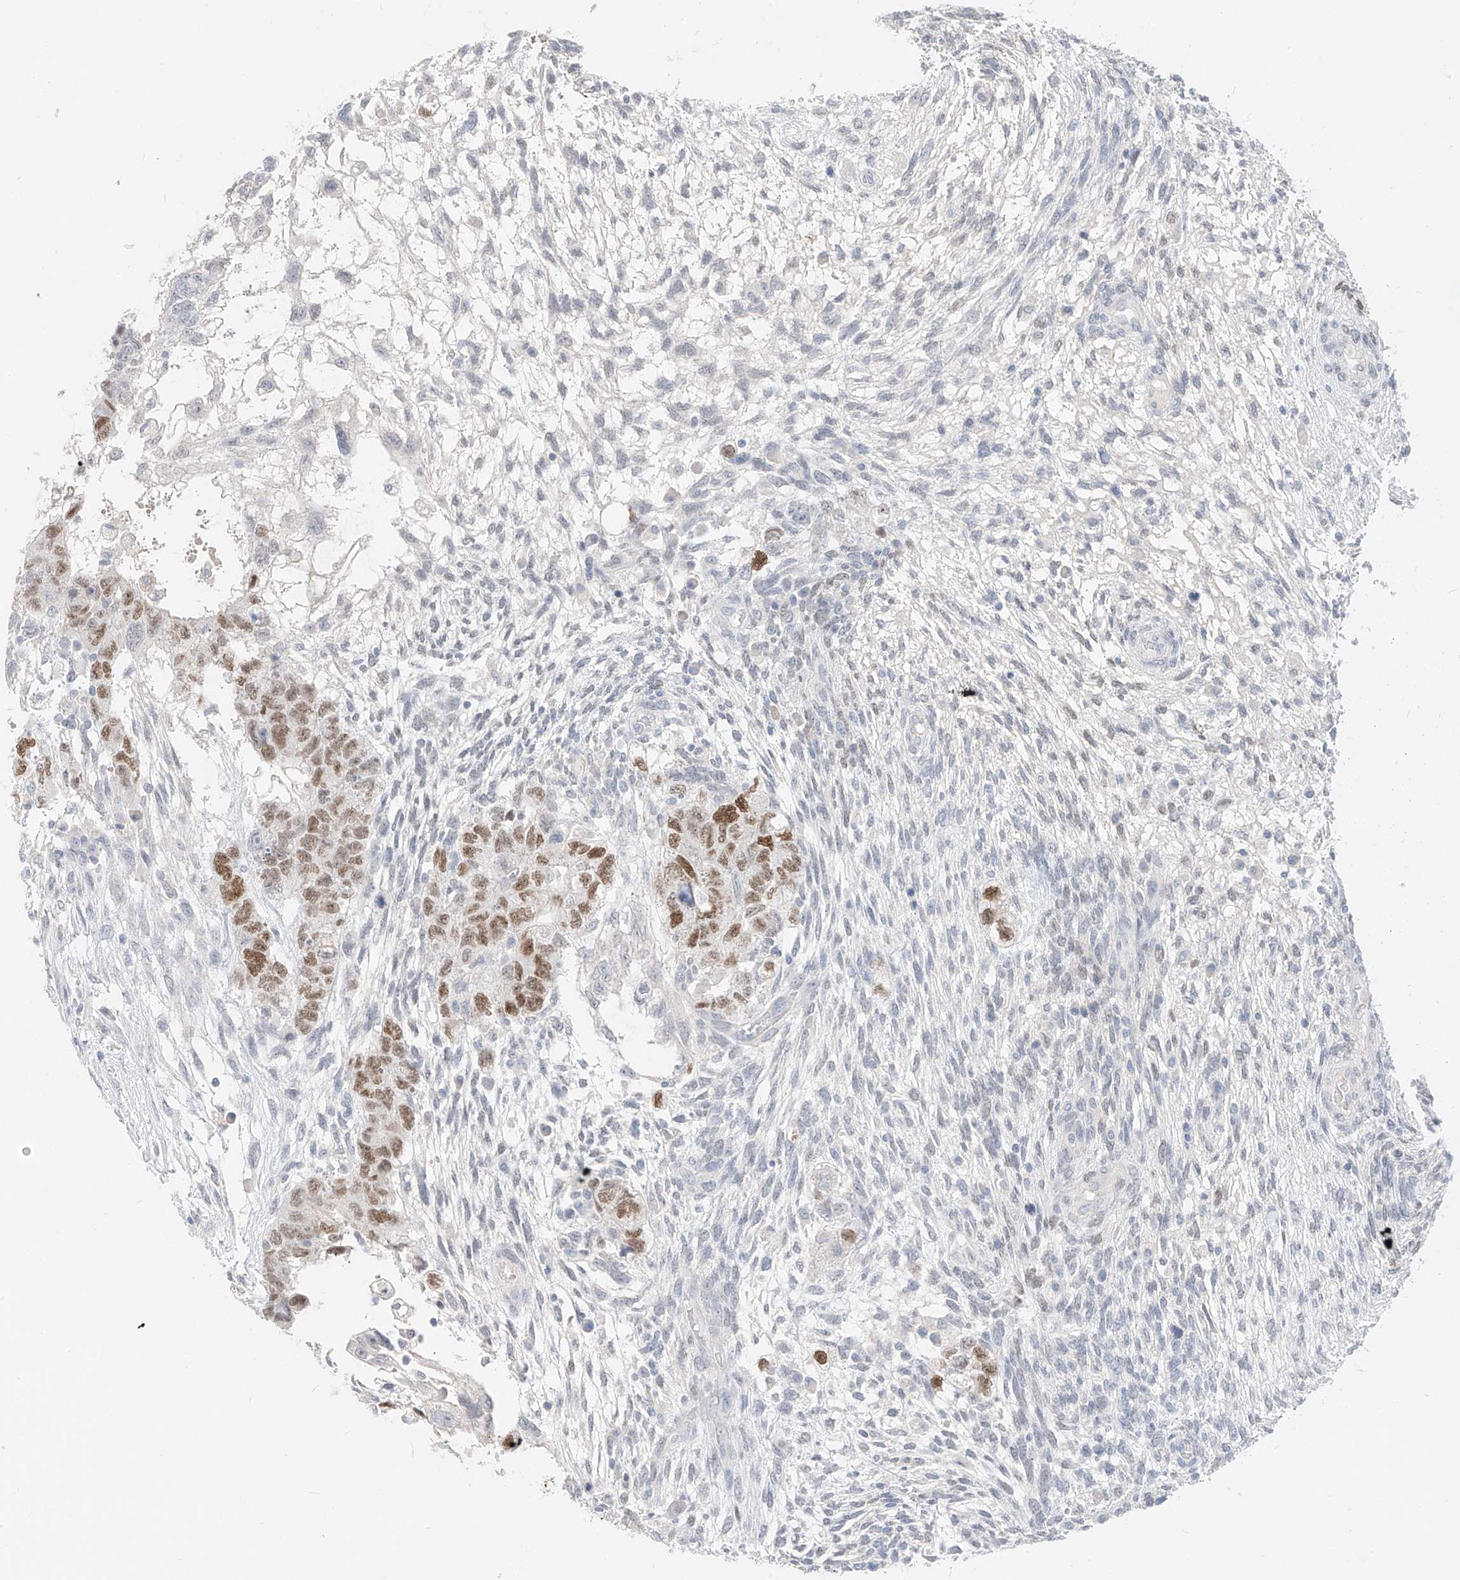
{"staining": {"intensity": "moderate", "quantity": ">75%", "location": "nuclear"}, "tissue": "testis cancer", "cell_type": "Tumor cells", "image_type": "cancer", "snomed": [{"axis": "morphology", "description": "Normal tissue, NOS"}, {"axis": "morphology", "description": "Carcinoma, Embryonal, NOS"}, {"axis": "topography", "description": "Testis"}], "caption": "Tumor cells exhibit moderate nuclear positivity in about >75% of cells in embryonal carcinoma (testis). Immunohistochemistry (ihc) stains the protein in brown and the nuclei are stained blue.", "gene": "BARX2", "patient": {"sex": "male", "age": 36}}